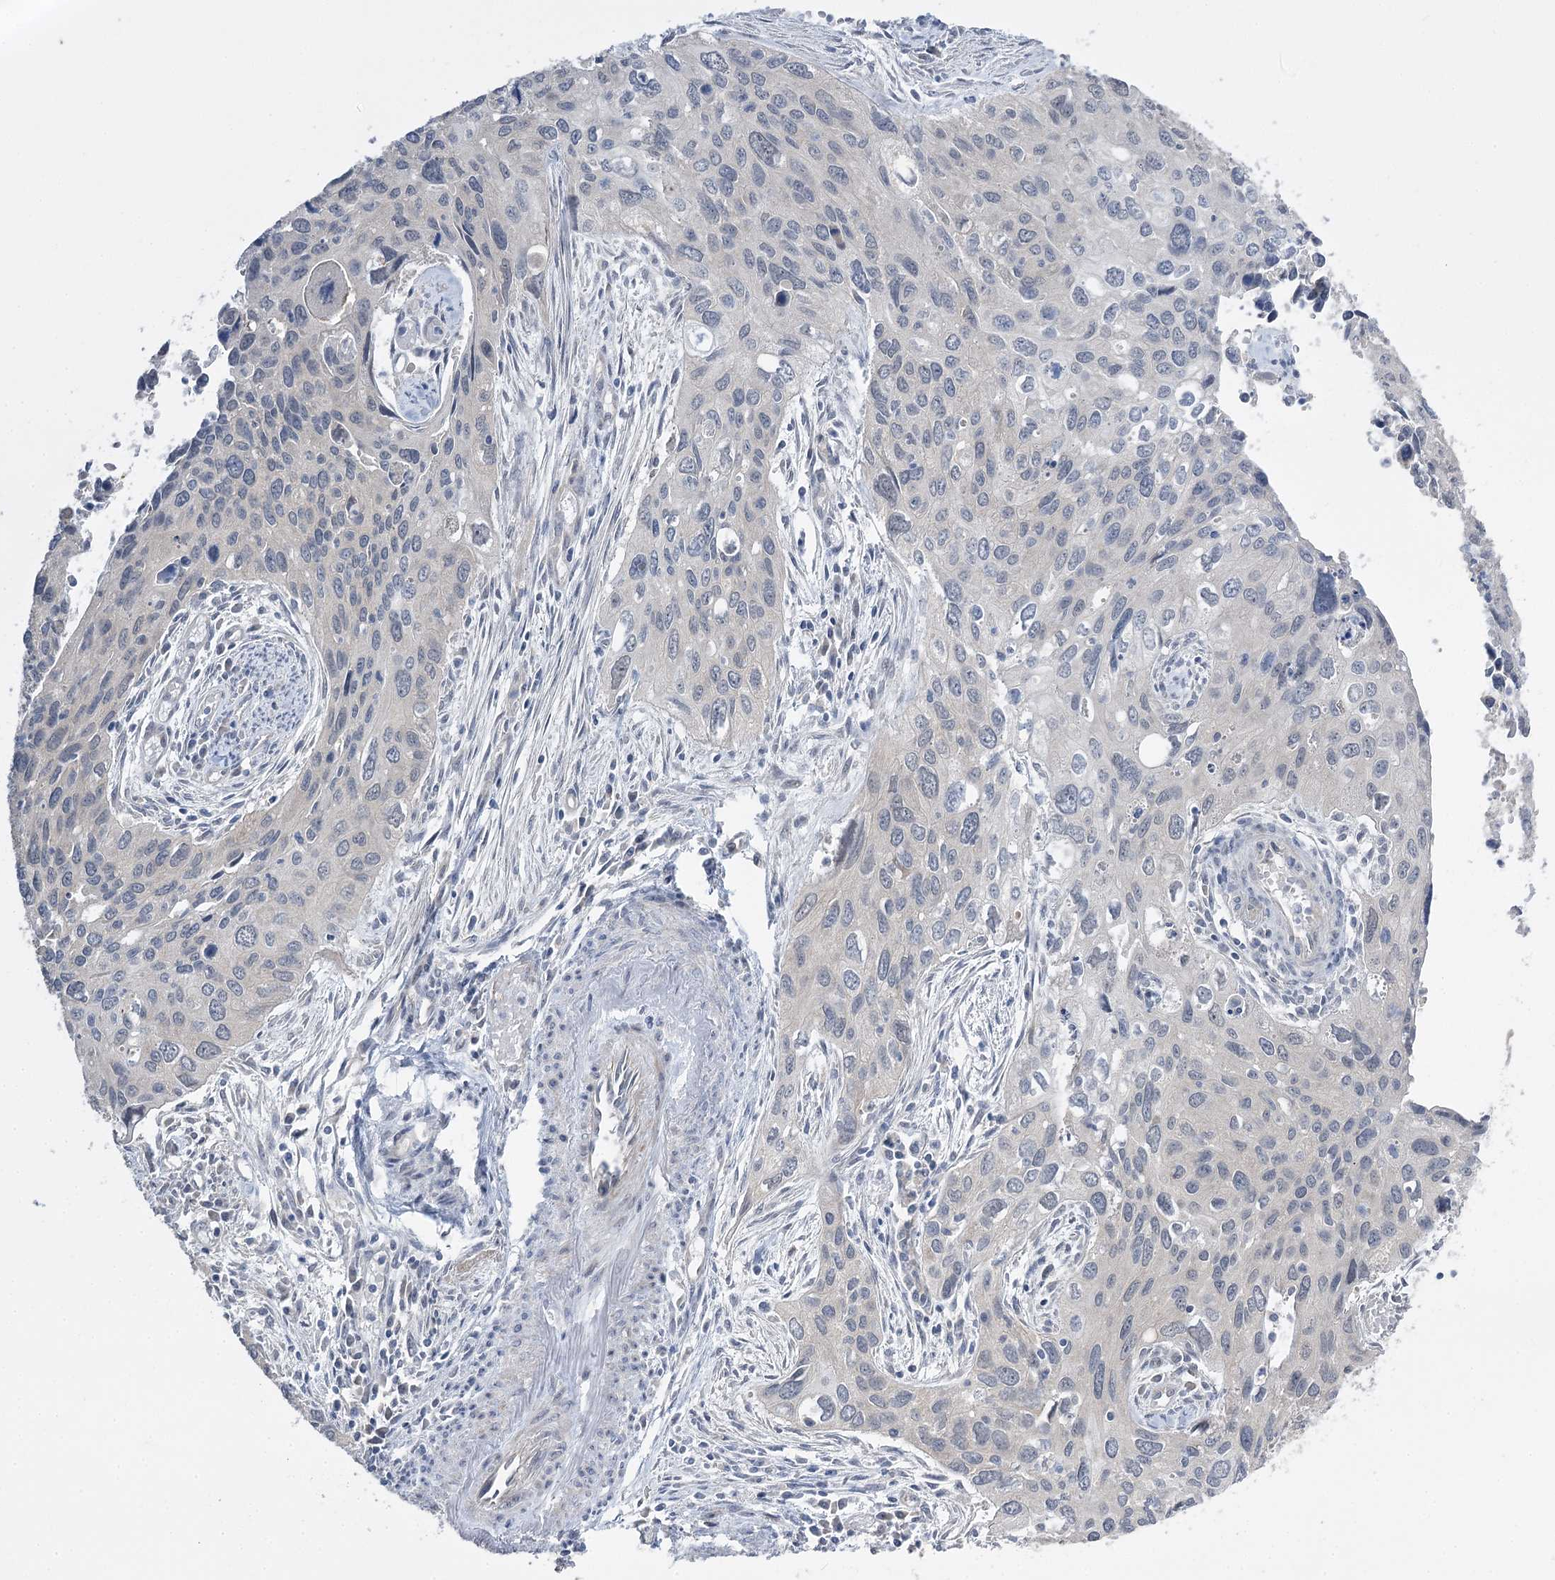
{"staining": {"intensity": "negative", "quantity": "none", "location": "none"}, "tissue": "cervical cancer", "cell_type": "Tumor cells", "image_type": "cancer", "snomed": [{"axis": "morphology", "description": "Squamous cell carcinoma, NOS"}, {"axis": "topography", "description": "Cervix"}], "caption": "High magnification brightfield microscopy of cervical cancer (squamous cell carcinoma) stained with DAB (brown) and counterstained with hematoxylin (blue): tumor cells show no significant positivity.", "gene": "PHYHIPL", "patient": {"sex": "female", "age": 55}}